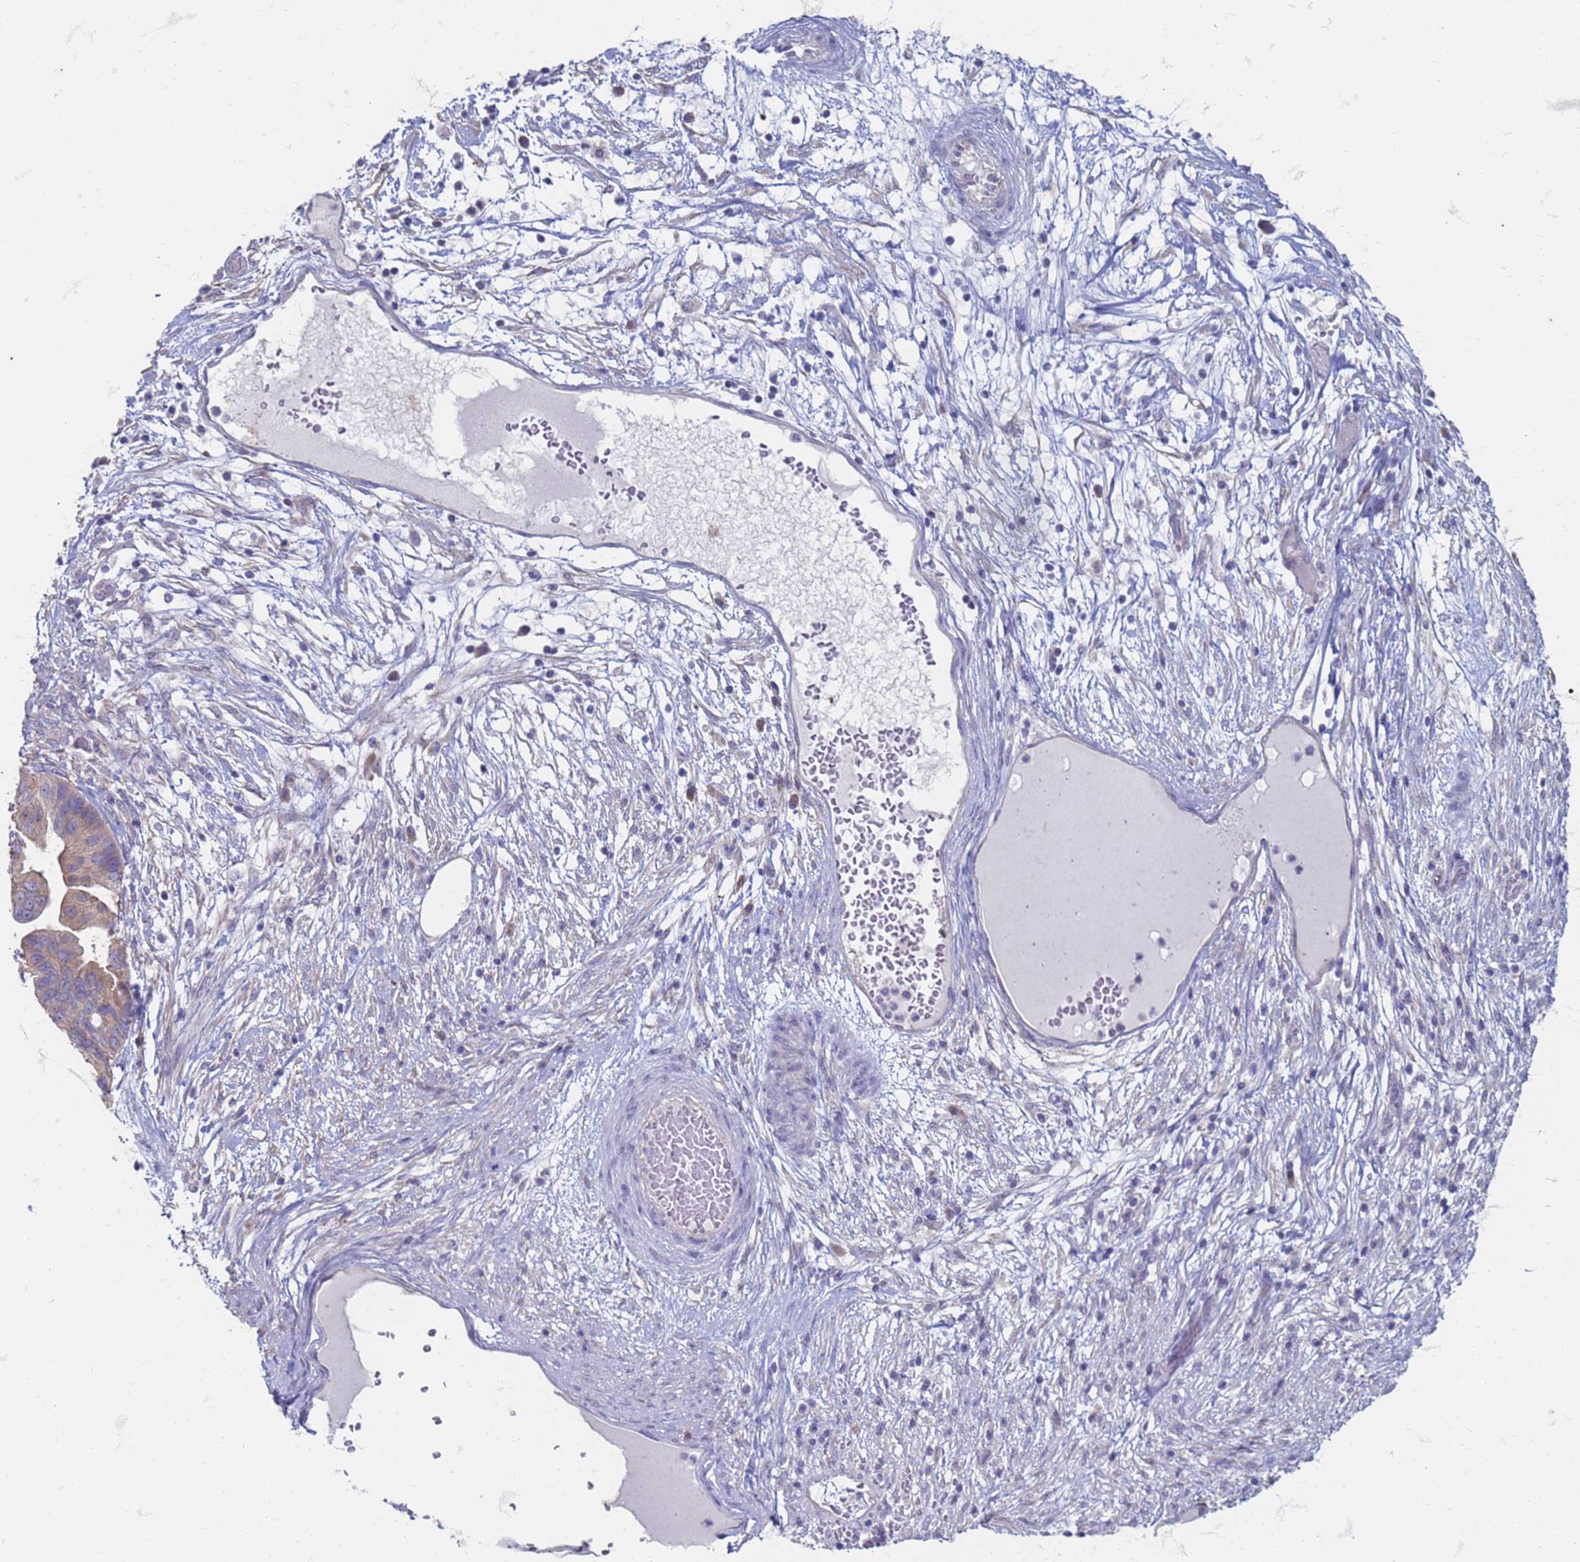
{"staining": {"intensity": "weak", "quantity": "<25%", "location": "cytoplasmic/membranous"}, "tissue": "ovarian cancer", "cell_type": "Tumor cells", "image_type": "cancer", "snomed": [{"axis": "morphology", "description": "Cystadenocarcinoma, serous, NOS"}, {"axis": "topography", "description": "Ovary"}], "caption": "Protein analysis of ovarian cancer (serous cystadenocarcinoma) reveals no significant expression in tumor cells.", "gene": "SUCO", "patient": {"sex": "female", "age": 56}}